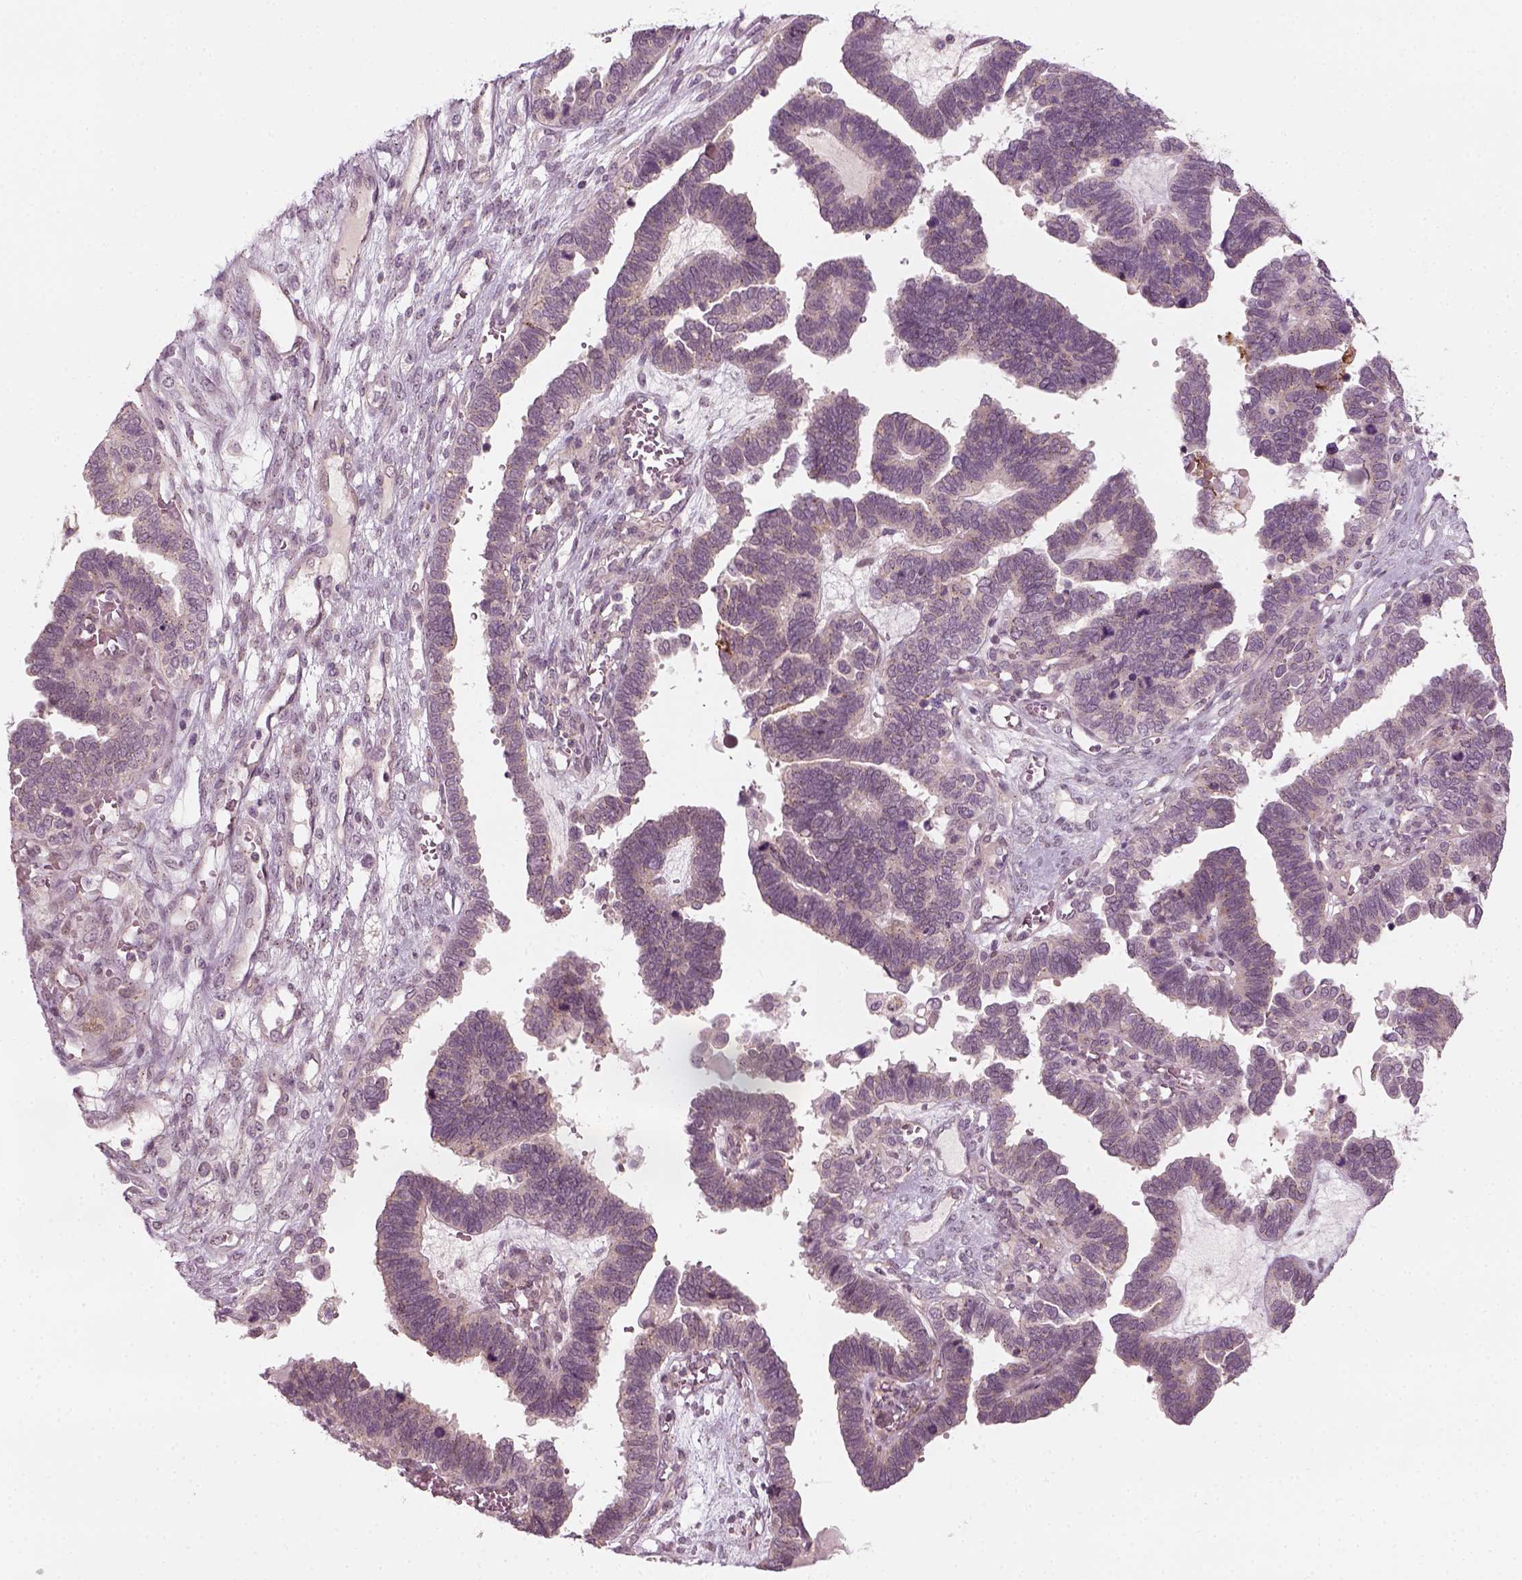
{"staining": {"intensity": "negative", "quantity": "none", "location": "none"}, "tissue": "ovarian cancer", "cell_type": "Tumor cells", "image_type": "cancer", "snomed": [{"axis": "morphology", "description": "Cystadenocarcinoma, serous, NOS"}, {"axis": "topography", "description": "Ovary"}], "caption": "High magnification brightfield microscopy of ovarian serous cystadenocarcinoma stained with DAB (3,3'-diaminobenzidine) (brown) and counterstained with hematoxylin (blue): tumor cells show no significant expression.", "gene": "MLIP", "patient": {"sex": "female", "age": 51}}